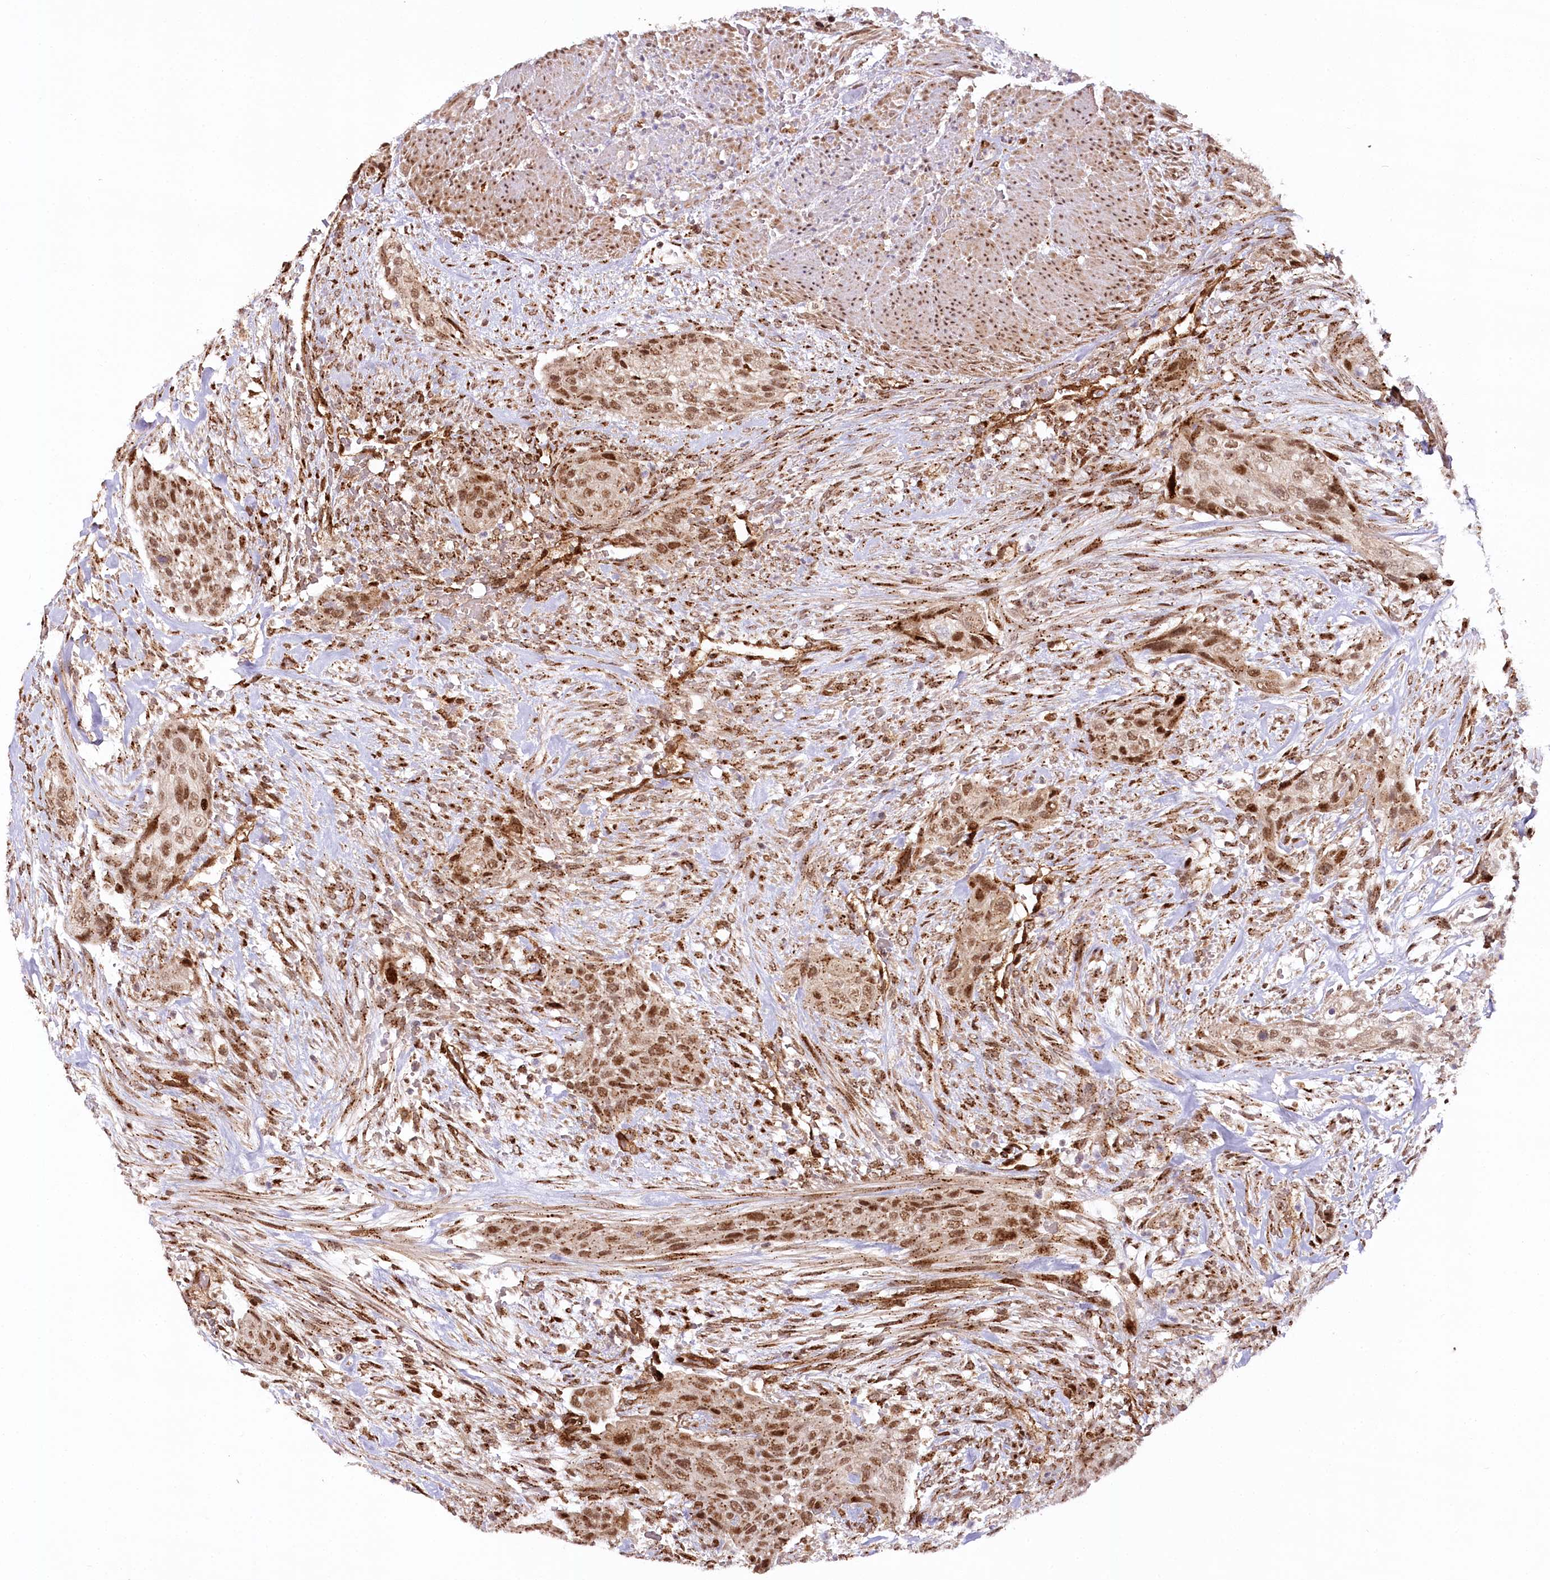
{"staining": {"intensity": "moderate", "quantity": ">75%", "location": "cytoplasmic/membranous,nuclear"}, "tissue": "urothelial cancer", "cell_type": "Tumor cells", "image_type": "cancer", "snomed": [{"axis": "morphology", "description": "Urothelial carcinoma, High grade"}, {"axis": "topography", "description": "Urinary bladder"}], "caption": "High-grade urothelial carcinoma stained for a protein reveals moderate cytoplasmic/membranous and nuclear positivity in tumor cells.", "gene": "COPG1", "patient": {"sex": "male", "age": 35}}